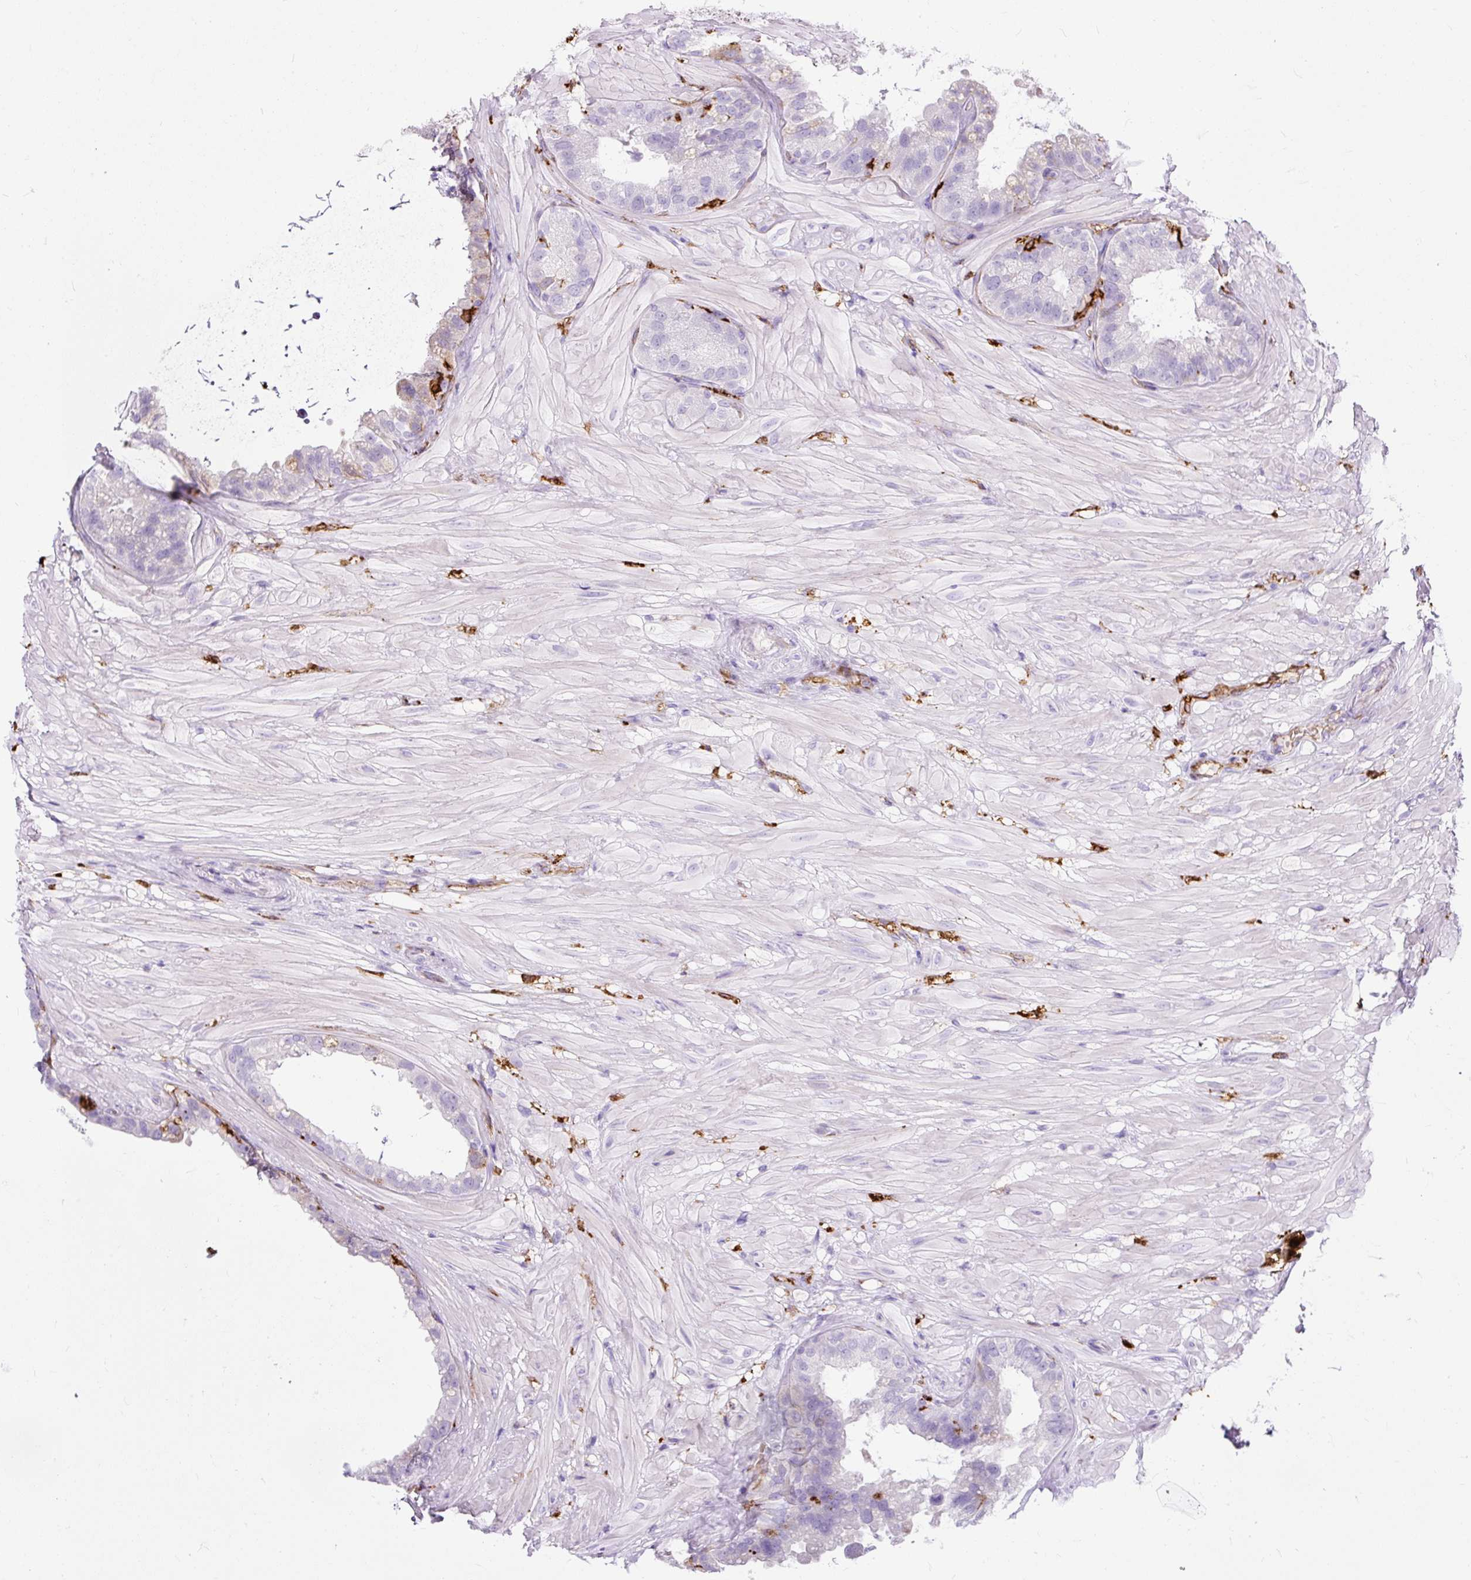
{"staining": {"intensity": "strong", "quantity": "<25%", "location": "cytoplasmic/membranous"}, "tissue": "seminal vesicle", "cell_type": "Glandular cells", "image_type": "normal", "snomed": [{"axis": "morphology", "description": "Normal tissue, NOS"}, {"axis": "topography", "description": "Seminal veicle"}, {"axis": "topography", "description": "Peripheral nerve tissue"}], "caption": "DAB immunohistochemical staining of unremarkable seminal vesicle displays strong cytoplasmic/membranous protein expression in approximately <25% of glandular cells. (DAB = brown stain, brightfield microscopy at high magnification).", "gene": "HLA", "patient": {"sex": "male", "age": 76}}